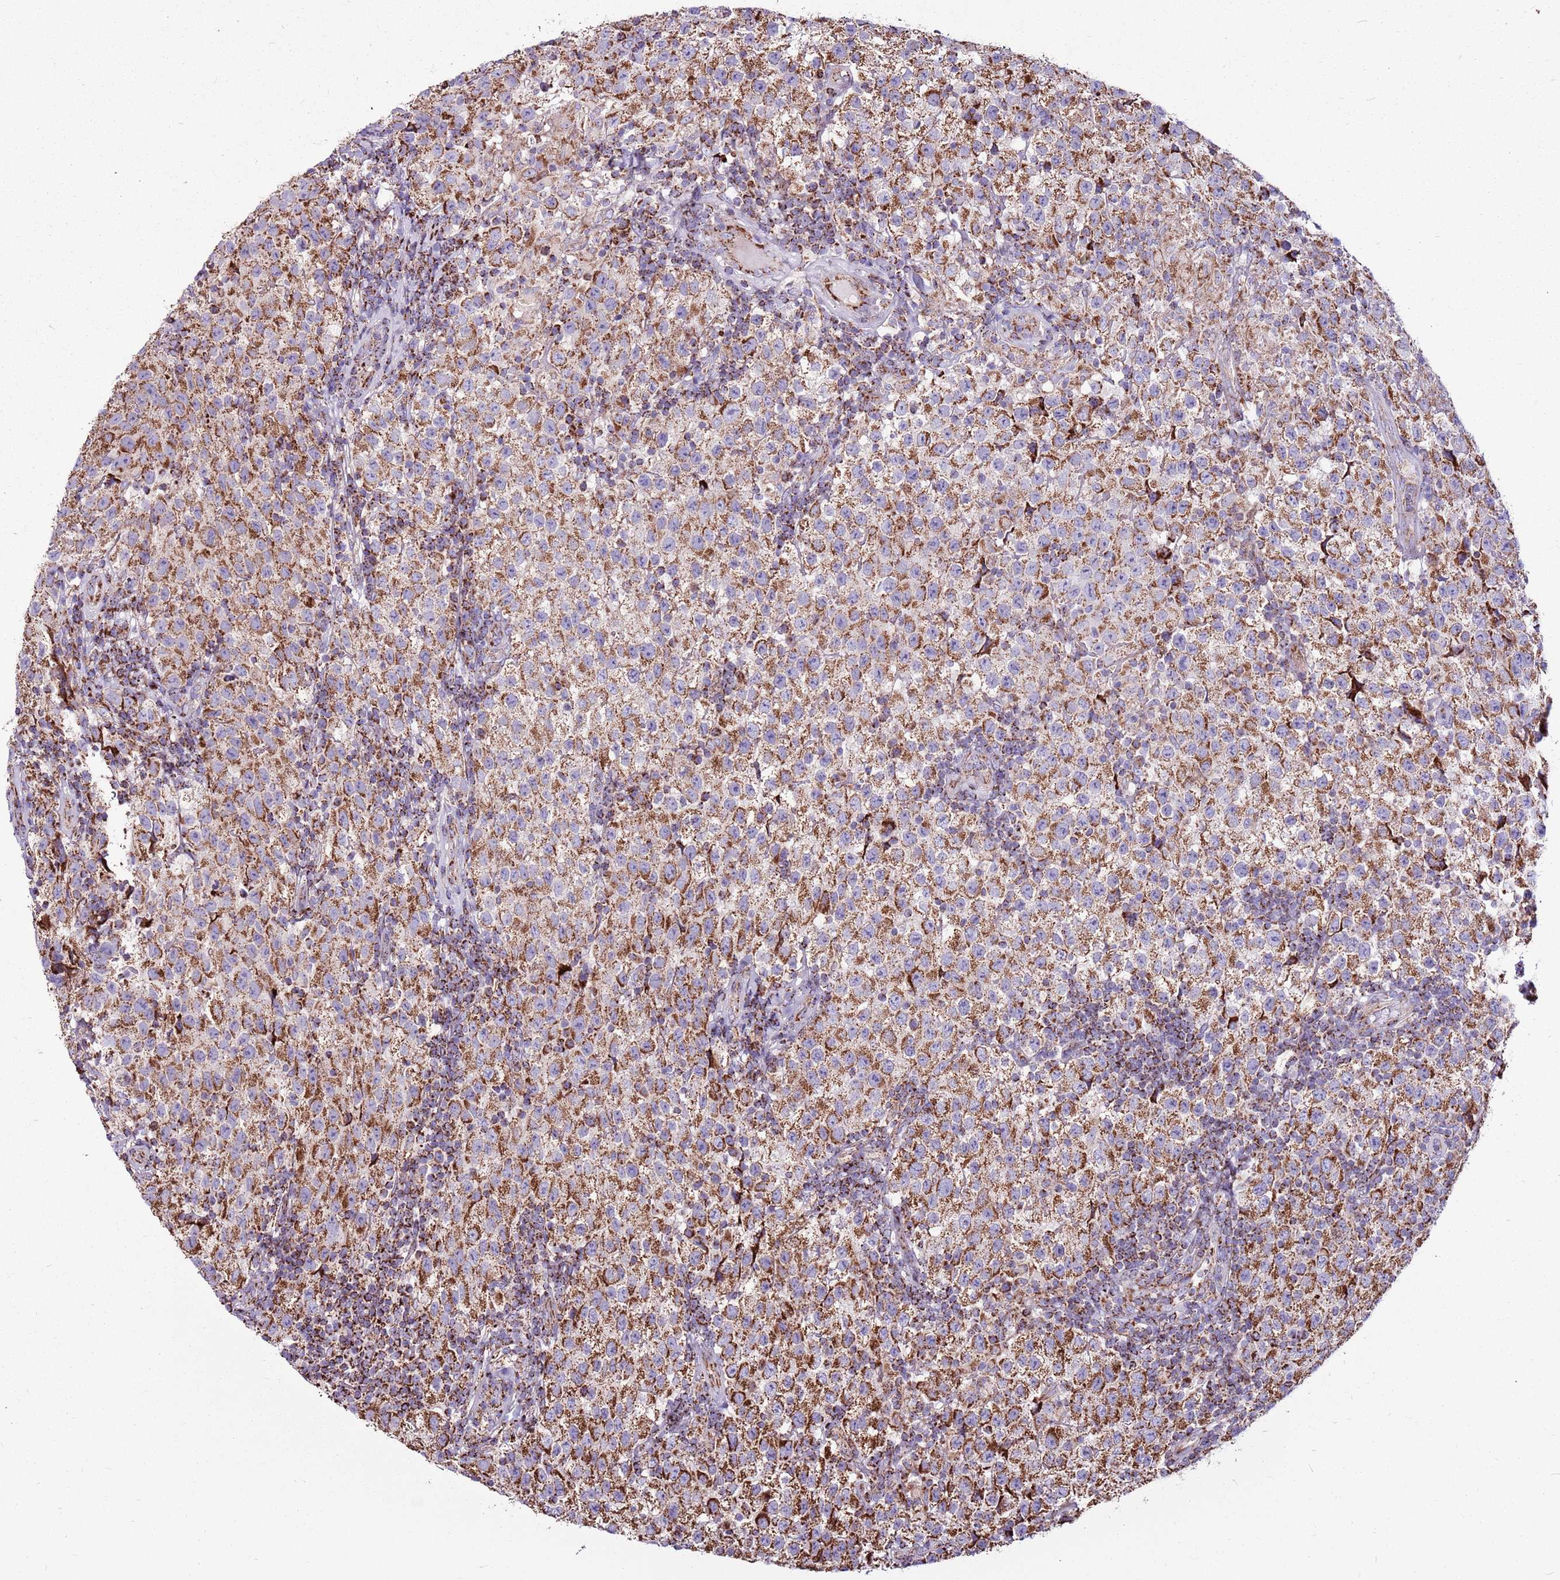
{"staining": {"intensity": "moderate", "quantity": ">75%", "location": "cytoplasmic/membranous"}, "tissue": "testis cancer", "cell_type": "Tumor cells", "image_type": "cancer", "snomed": [{"axis": "morphology", "description": "Seminoma, NOS"}, {"axis": "morphology", "description": "Carcinoma, Embryonal, NOS"}, {"axis": "topography", "description": "Testis"}], "caption": "High-power microscopy captured an immunohistochemistry image of testis seminoma, revealing moderate cytoplasmic/membranous positivity in about >75% of tumor cells.", "gene": "HECTD4", "patient": {"sex": "male", "age": 41}}